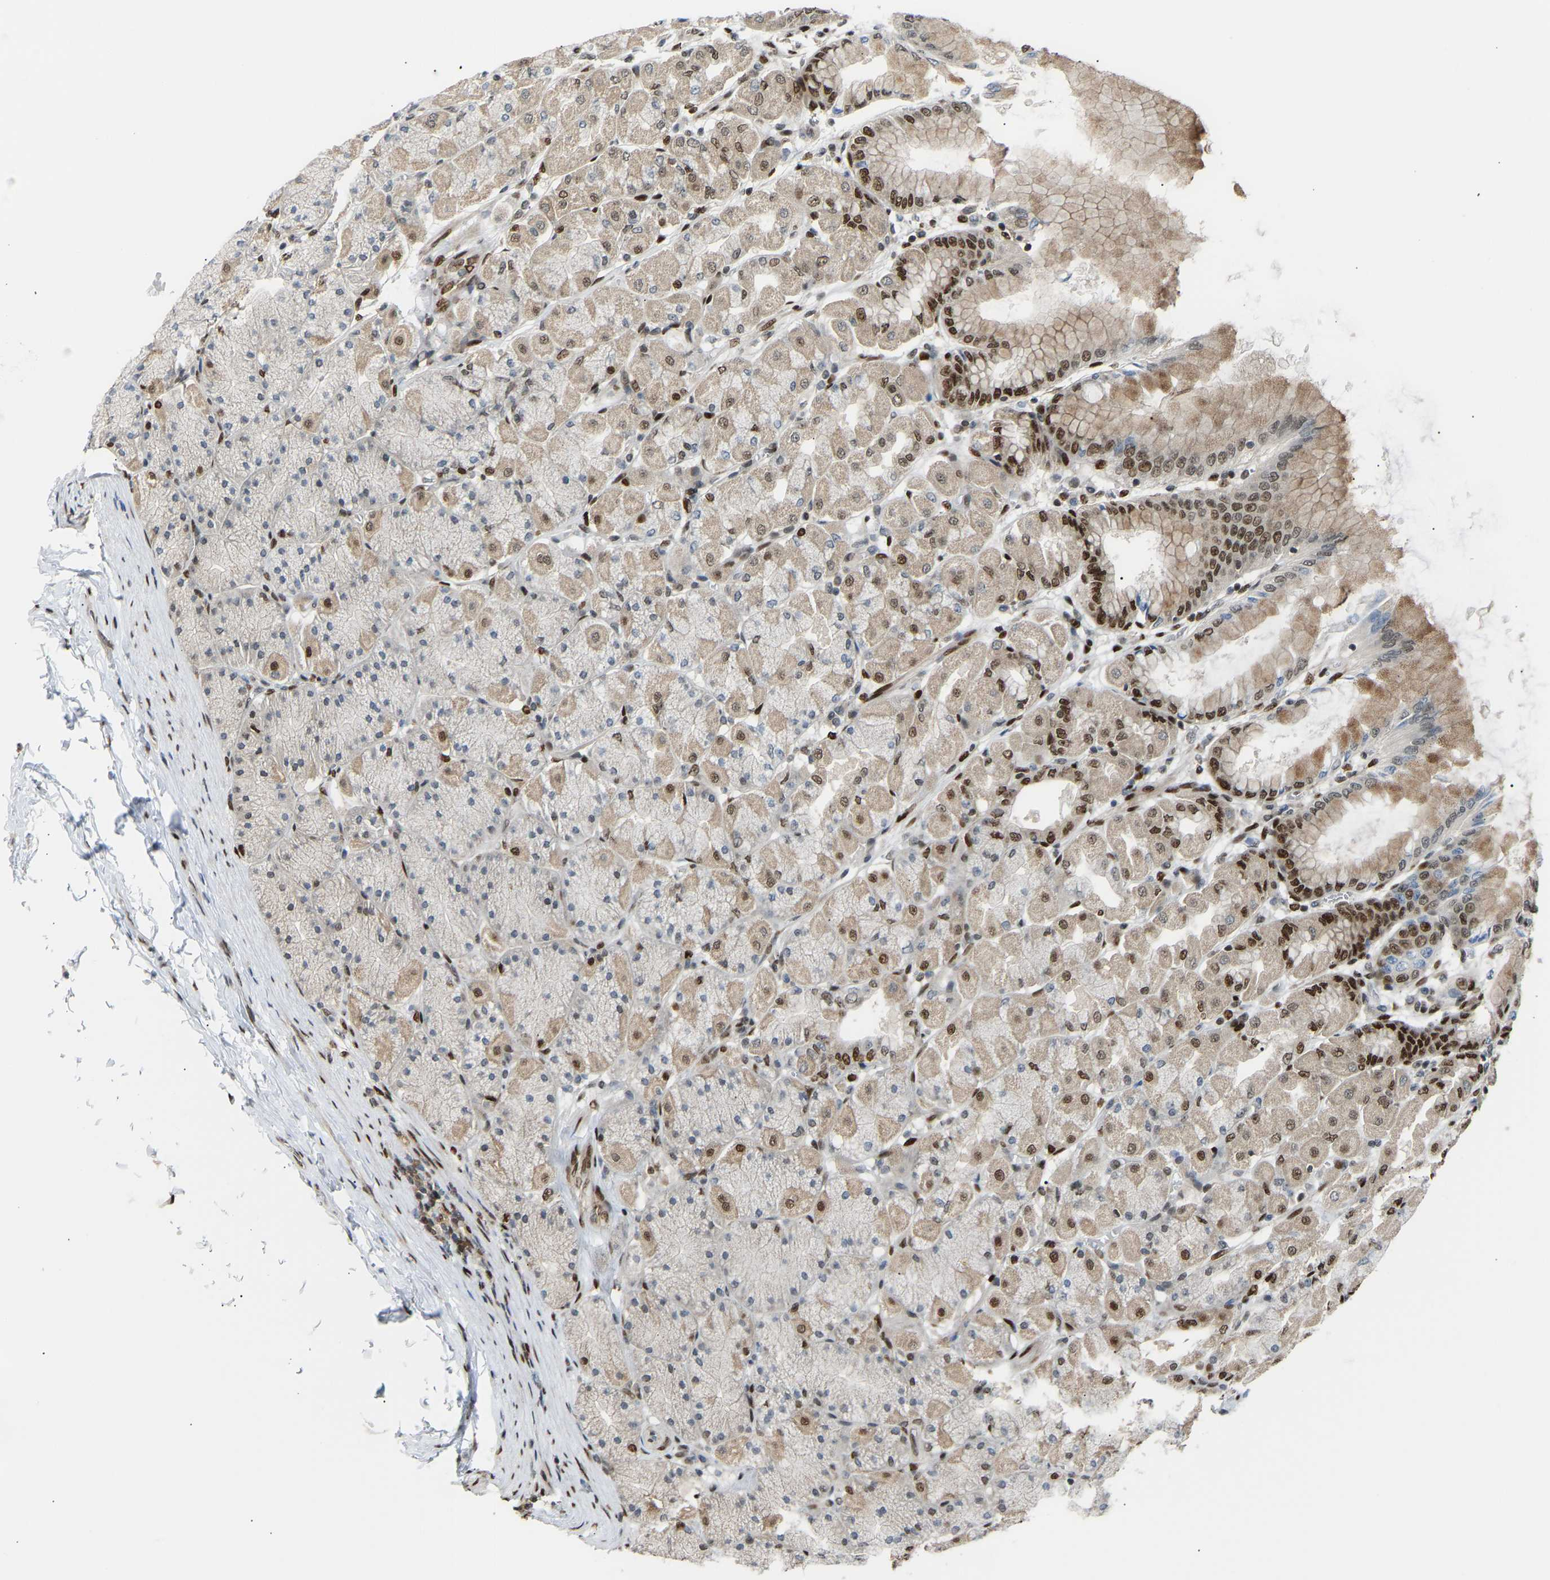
{"staining": {"intensity": "moderate", "quantity": "25%-75%", "location": "nuclear"}, "tissue": "stomach", "cell_type": "Glandular cells", "image_type": "normal", "snomed": [{"axis": "morphology", "description": "Normal tissue, NOS"}, {"axis": "topography", "description": "Stomach, upper"}], "caption": "This histopathology image reveals benign stomach stained with IHC to label a protein in brown. The nuclear of glandular cells show moderate positivity for the protein. Nuclei are counter-stained blue.", "gene": "SSBP2", "patient": {"sex": "female", "age": 56}}